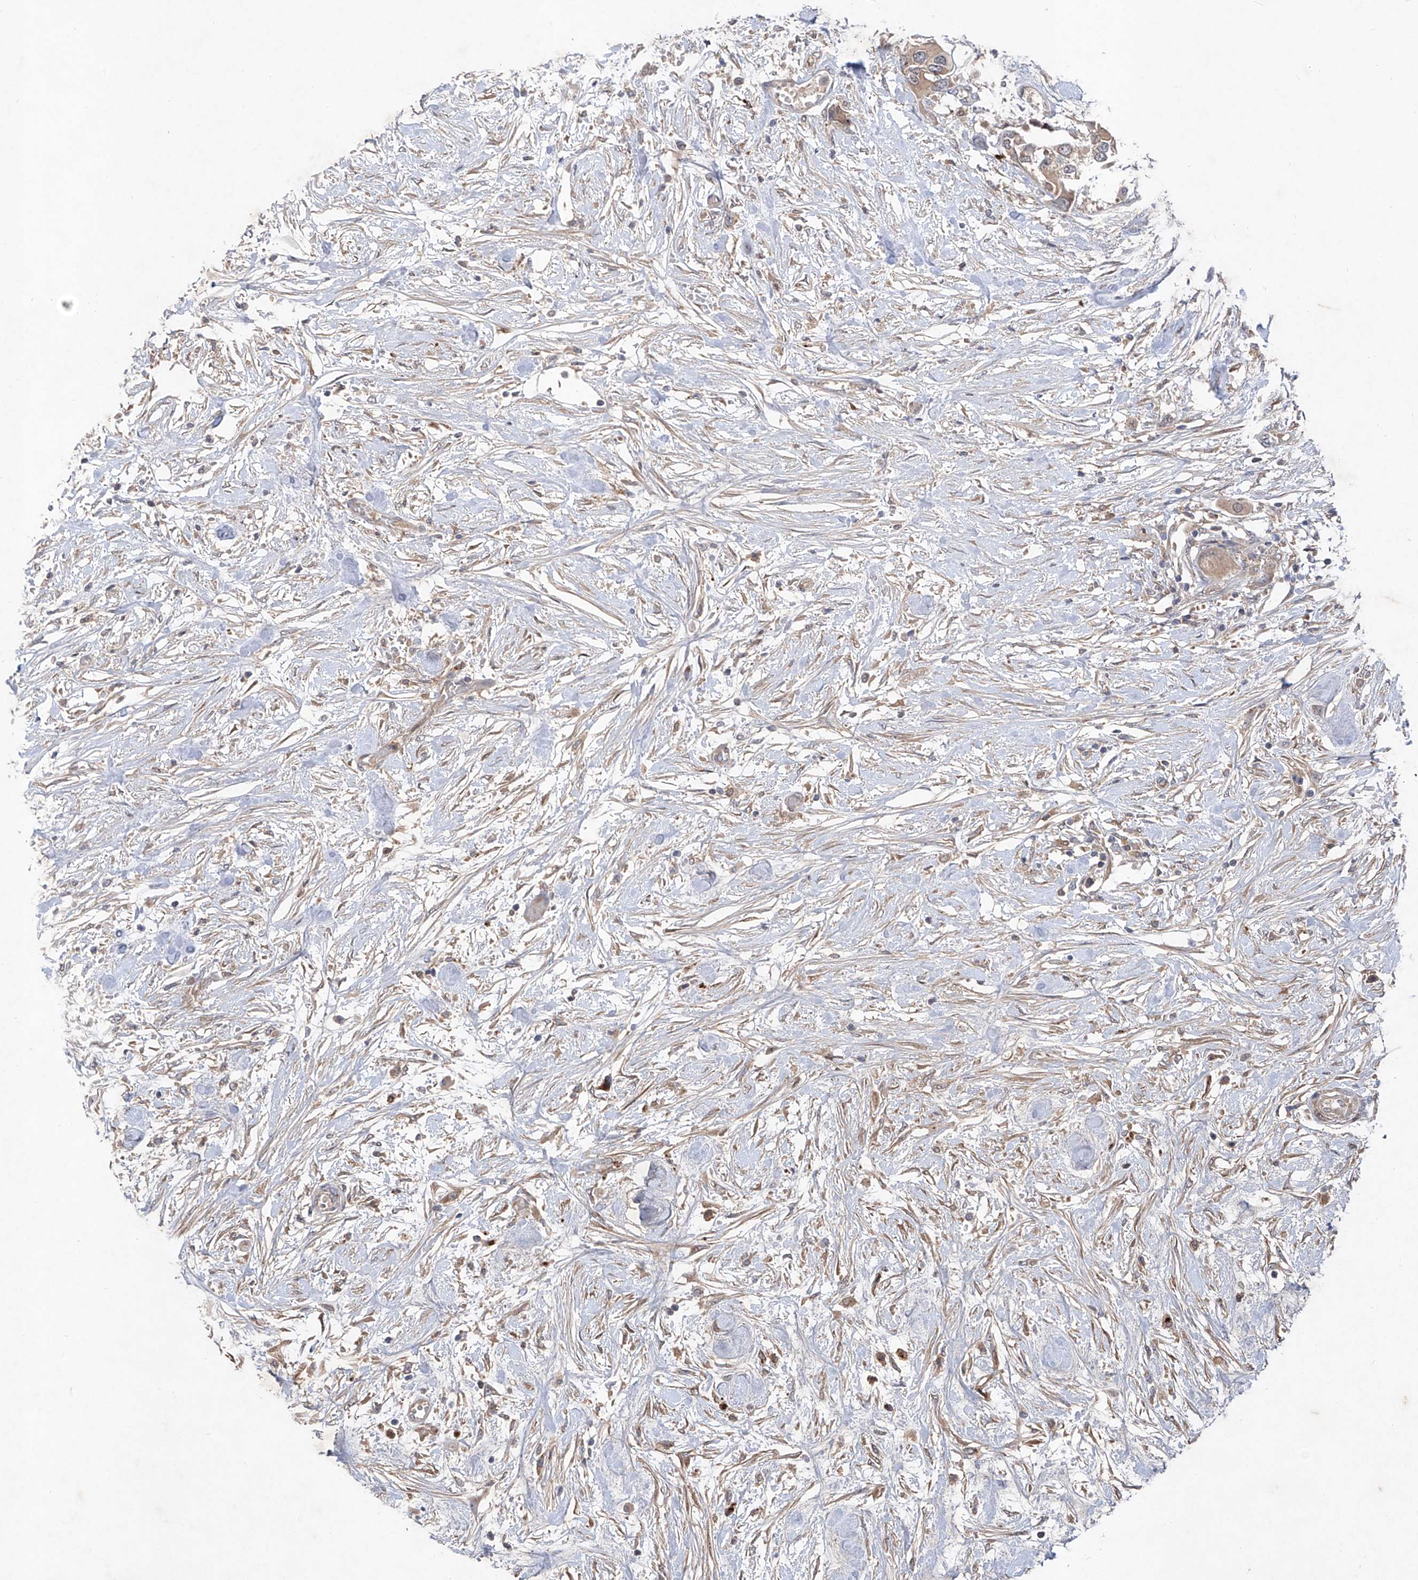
{"staining": {"intensity": "negative", "quantity": "none", "location": "none"}, "tissue": "urothelial cancer", "cell_type": "Tumor cells", "image_type": "cancer", "snomed": [{"axis": "morphology", "description": "Urothelial carcinoma, High grade"}, {"axis": "topography", "description": "Urinary bladder"}], "caption": "Immunohistochemistry of urothelial cancer reveals no expression in tumor cells. Nuclei are stained in blue.", "gene": "FAM135A", "patient": {"sex": "male", "age": 64}}